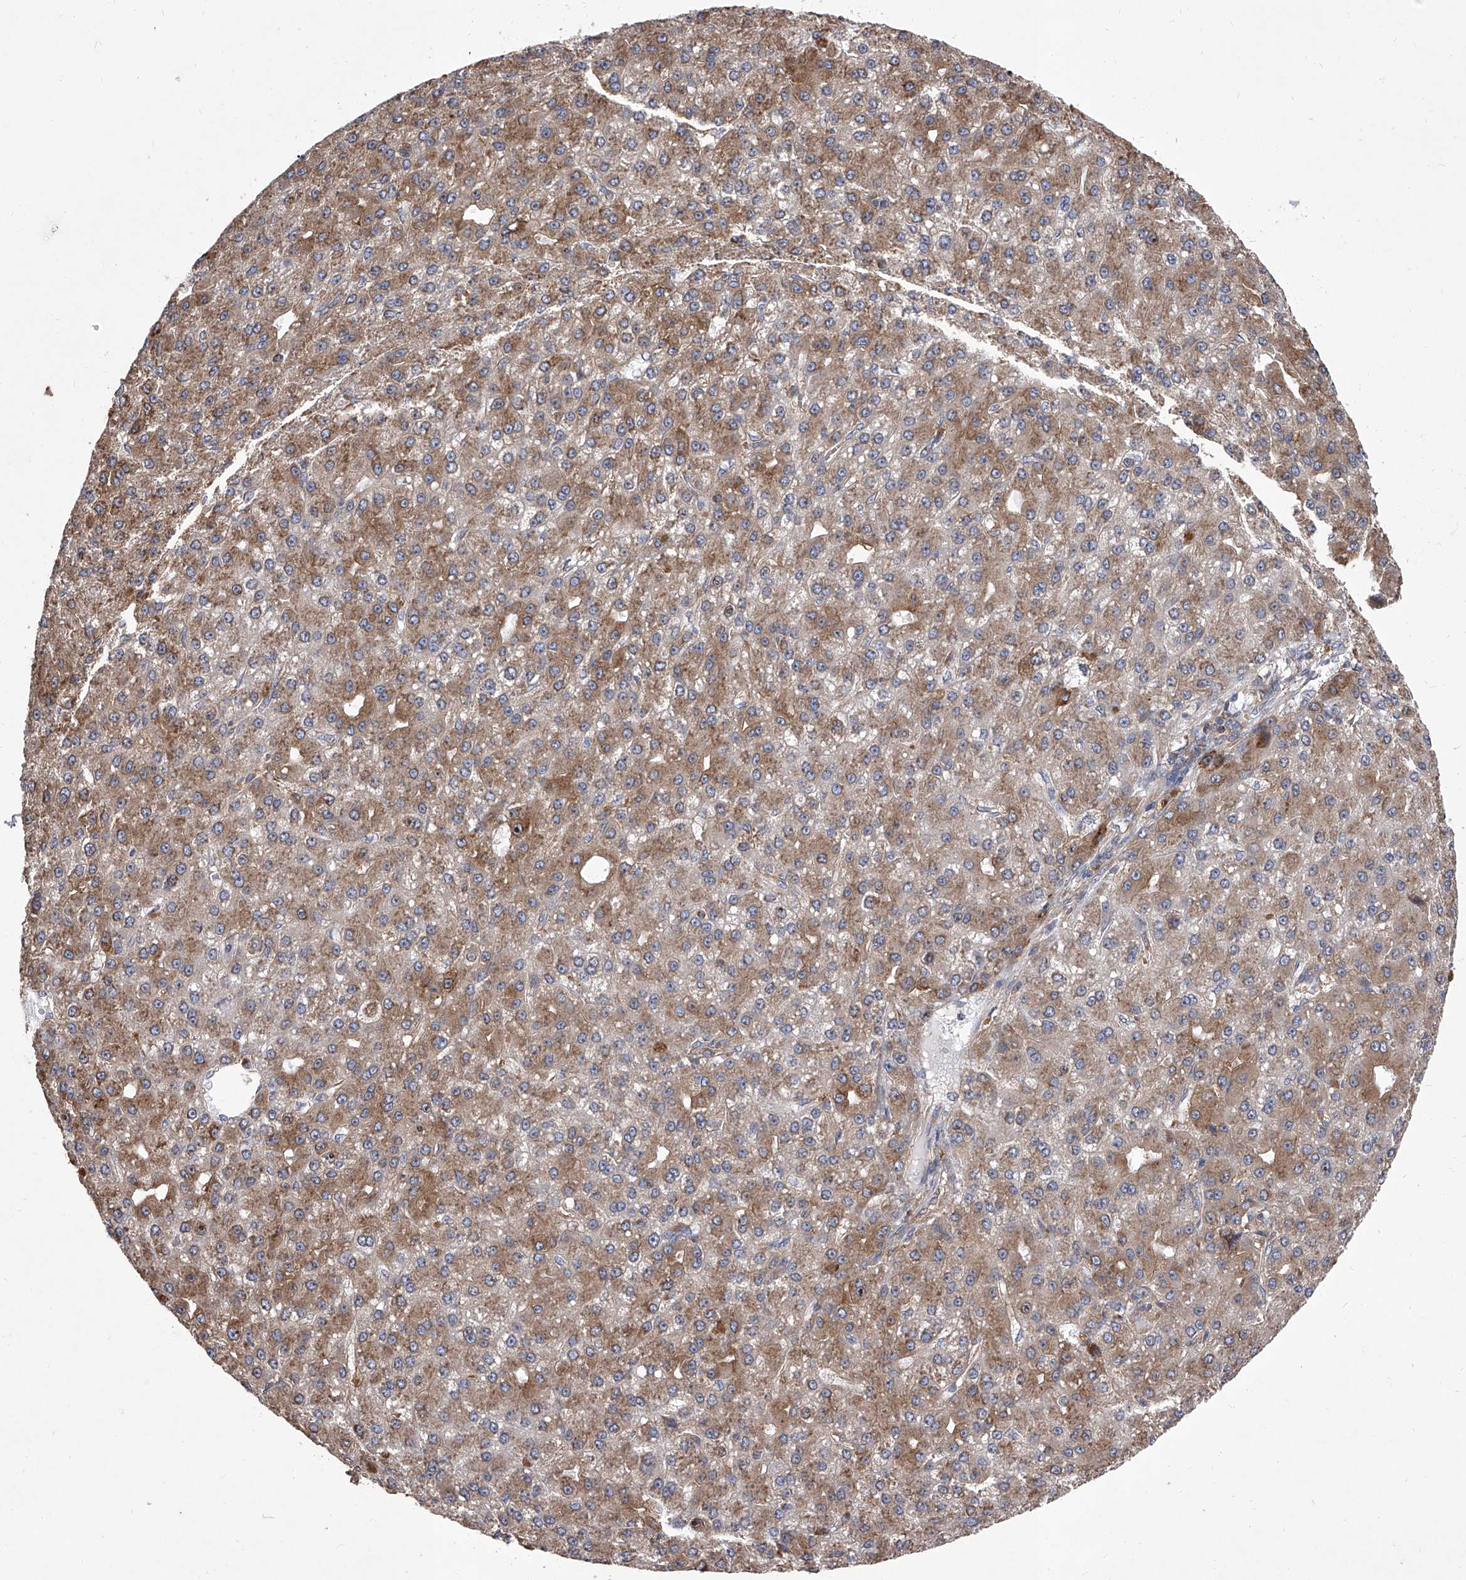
{"staining": {"intensity": "moderate", "quantity": ">75%", "location": "cytoplasmic/membranous"}, "tissue": "liver cancer", "cell_type": "Tumor cells", "image_type": "cancer", "snomed": [{"axis": "morphology", "description": "Carcinoma, Hepatocellular, NOS"}, {"axis": "topography", "description": "Liver"}], "caption": "A high-resolution image shows immunohistochemistry staining of liver cancer (hepatocellular carcinoma), which reveals moderate cytoplasmic/membranous expression in approximately >75% of tumor cells.", "gene": "EIF2S2", "patient": {"sex": "male", "age": 67}}